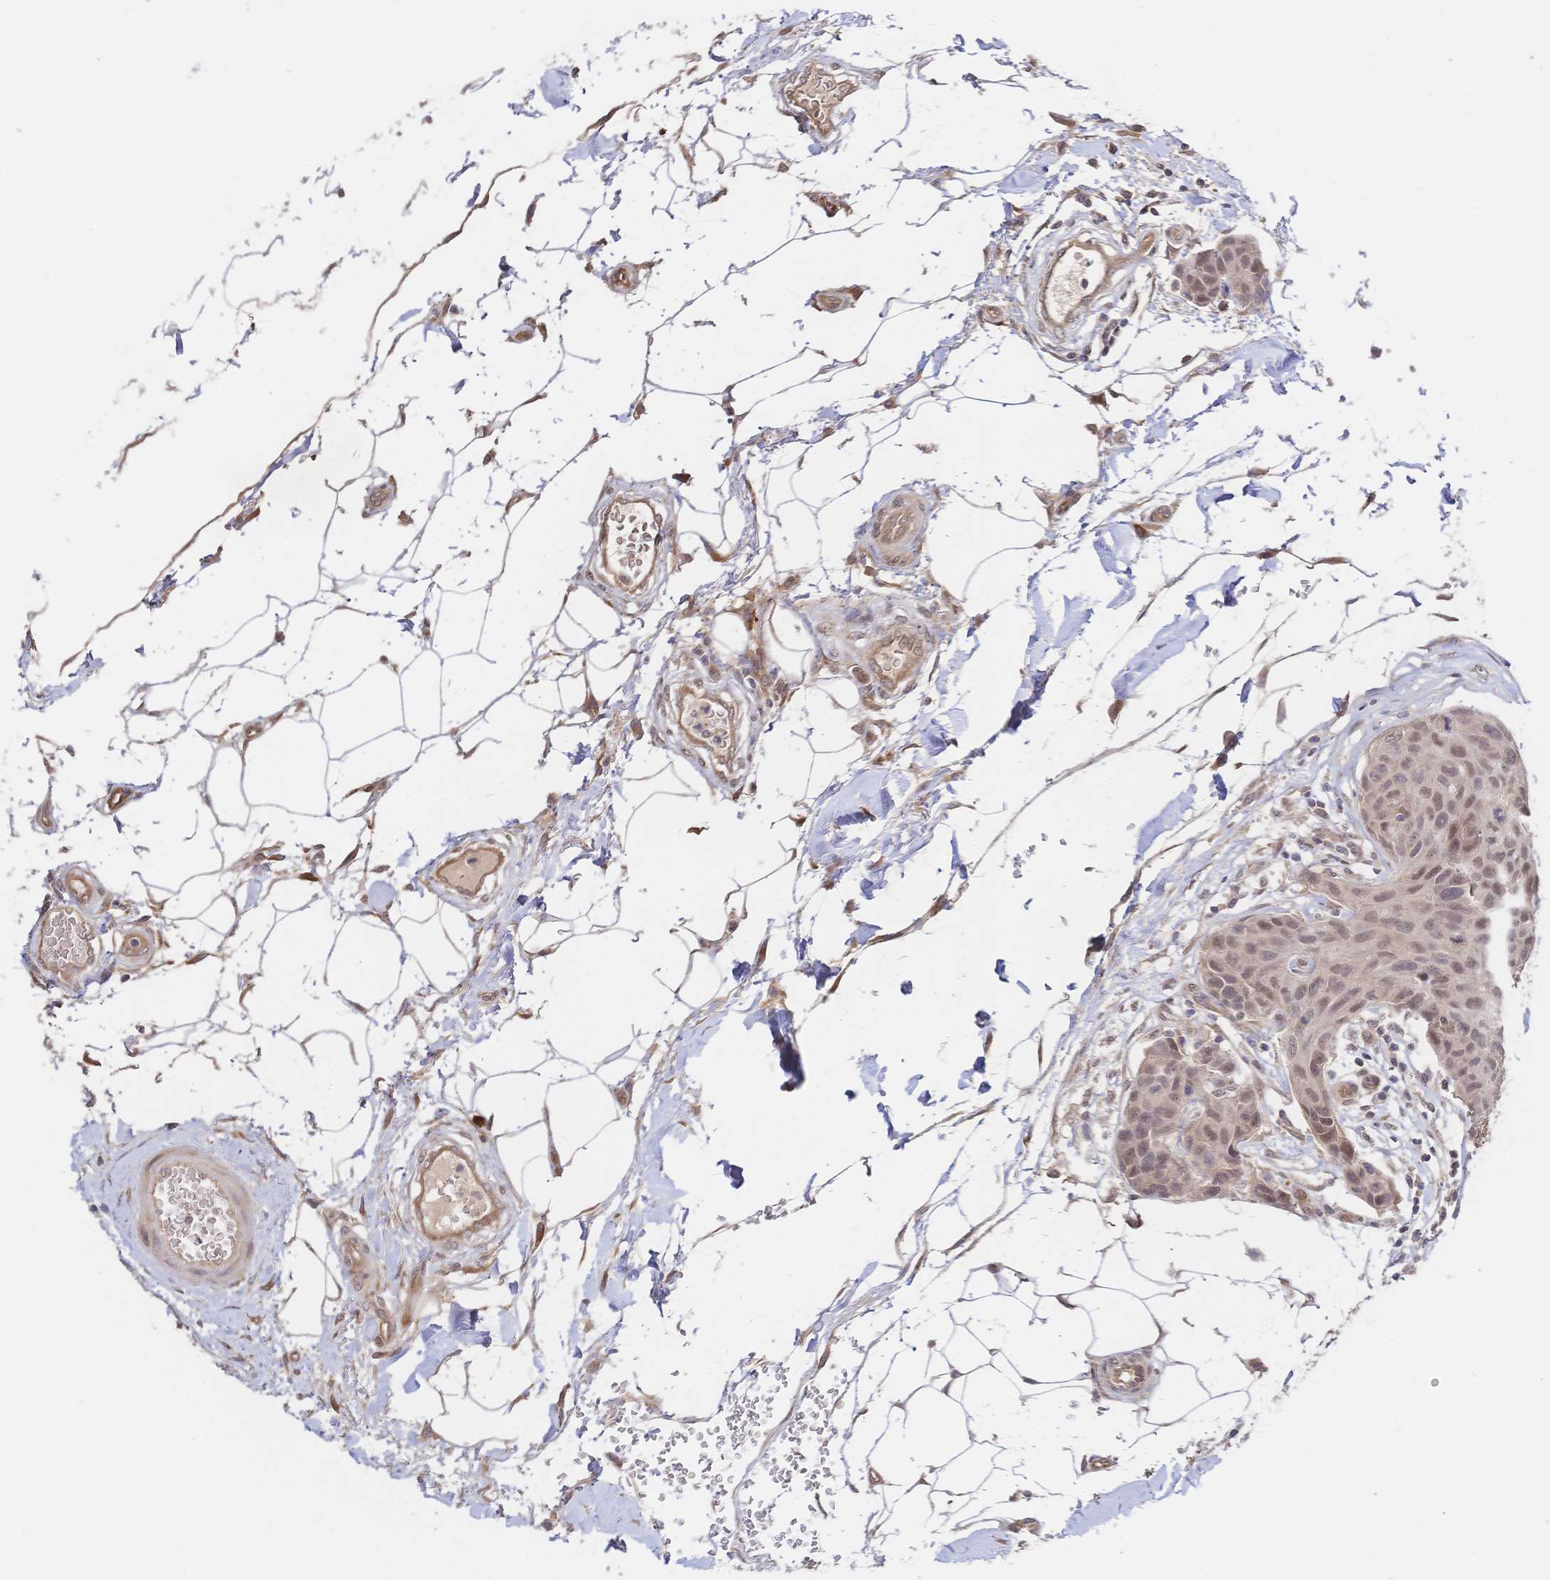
{"staining": {"intensity": "moderate", "quantity": ">75%", "location": "nuclear"}, "tissue": "breast cancer", "cell_type": "Tumor cells", "image_type": "cancer", "snomed": [{"axis": "morphology", "description": "Duct carcinoma"}, {"axis": "topography", "description": "Breast"}, {"axis": "topography", "description": "Lymph node"}], "caption": "Approximately >75% of tumor cells in human breast cancer demonstrate moderate nuclear protein staining as visualized by brown immunohistochemical staining.", "gene": "LMO4", "patient": {"sex": "female", "age": 80}}